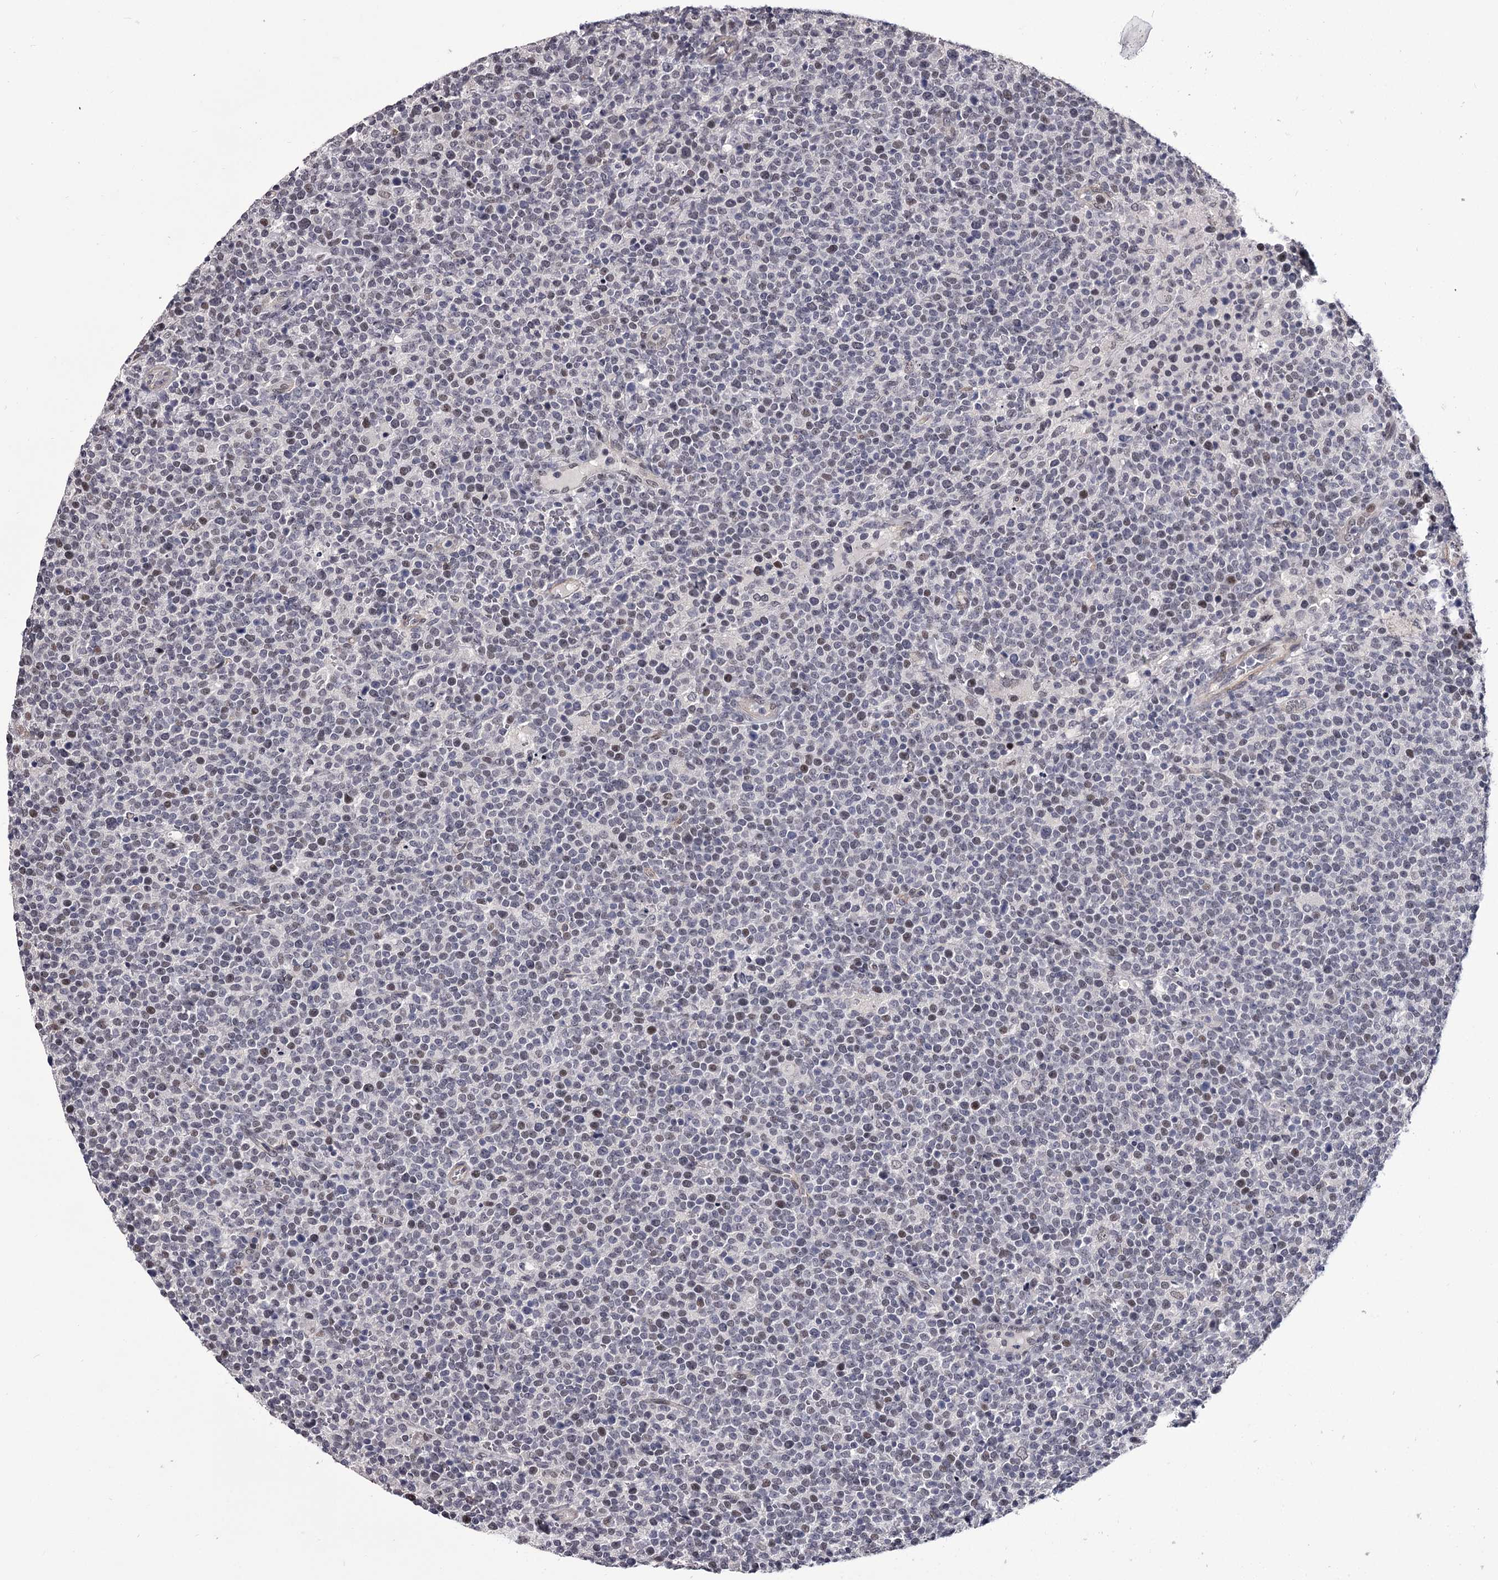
{"staining": {"intensity": "negative", "quantity": "none", "location": "none"}, "tissue": "lymphoma", "cell_type": "Tumor cells", "image_type": "cancer", "snomed": [{"axis": "morphology", "description": "Malignant lymphoma, non-Hodgkin's type, High grade"}, {"axis": "topography", "description": "Lymph node"}], "caption": "A histopathology image of human lymphoma is negative for staining in tumor cells.", "gene": "OVOL2", "patient": {"sex": "male", "age": 61}}